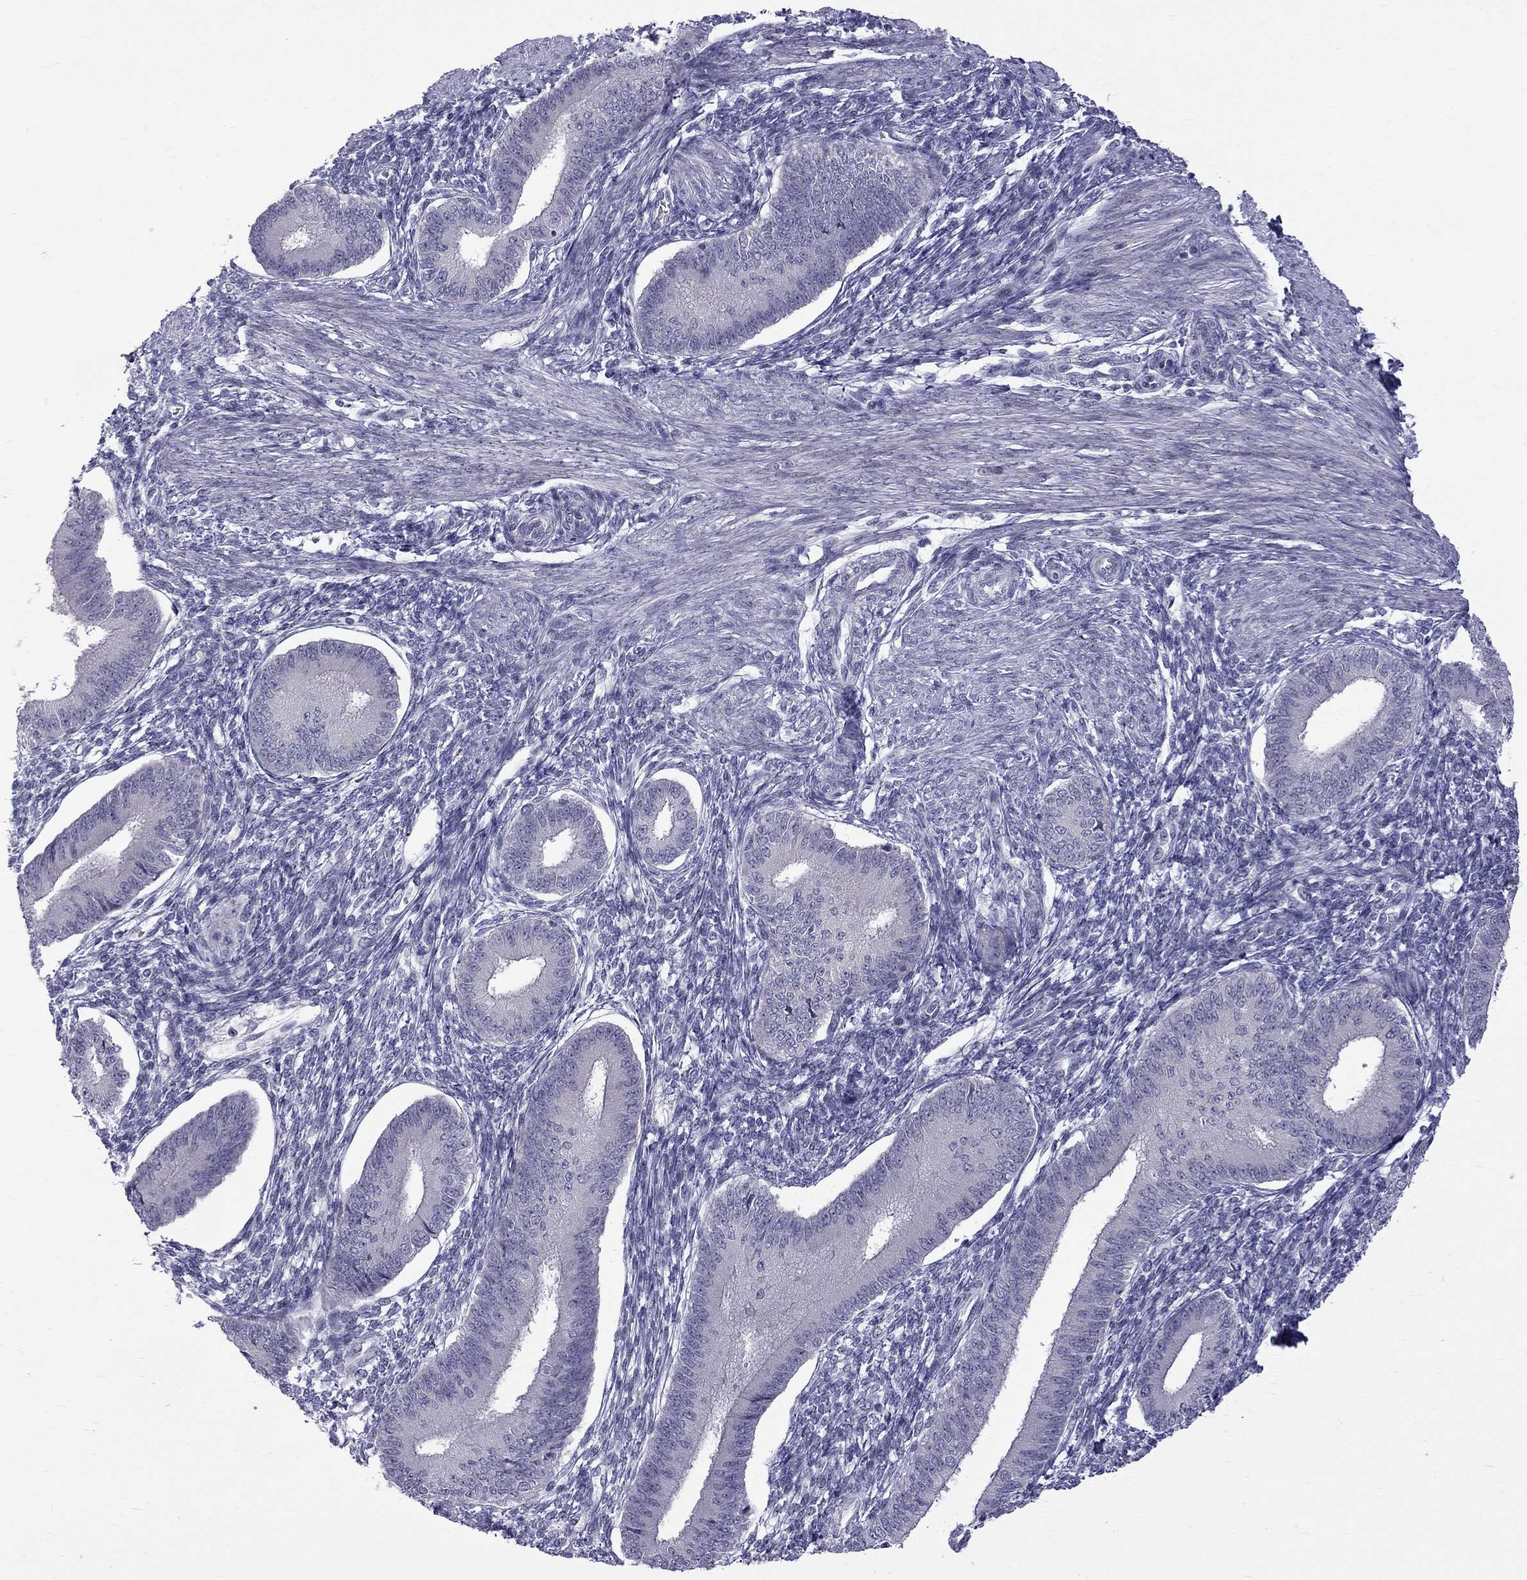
{"staining": {"intensity": "negative", "quantity": "none", "location": "none"}, "tissue": "endometrium", "cell_type": "Cells in endometrial stroma", "image_type": "normal", "snomed": [{"axis": "morphology", "description": "Normal tissue, NOS"}, {"axis": "topography", "description": "Endometrium"}], "caption": "The image shows no staining of cells in endometrial stroma in benign endometrium.", "gene": "RTL9", "patient": {"sex": "female", "age": 39}}